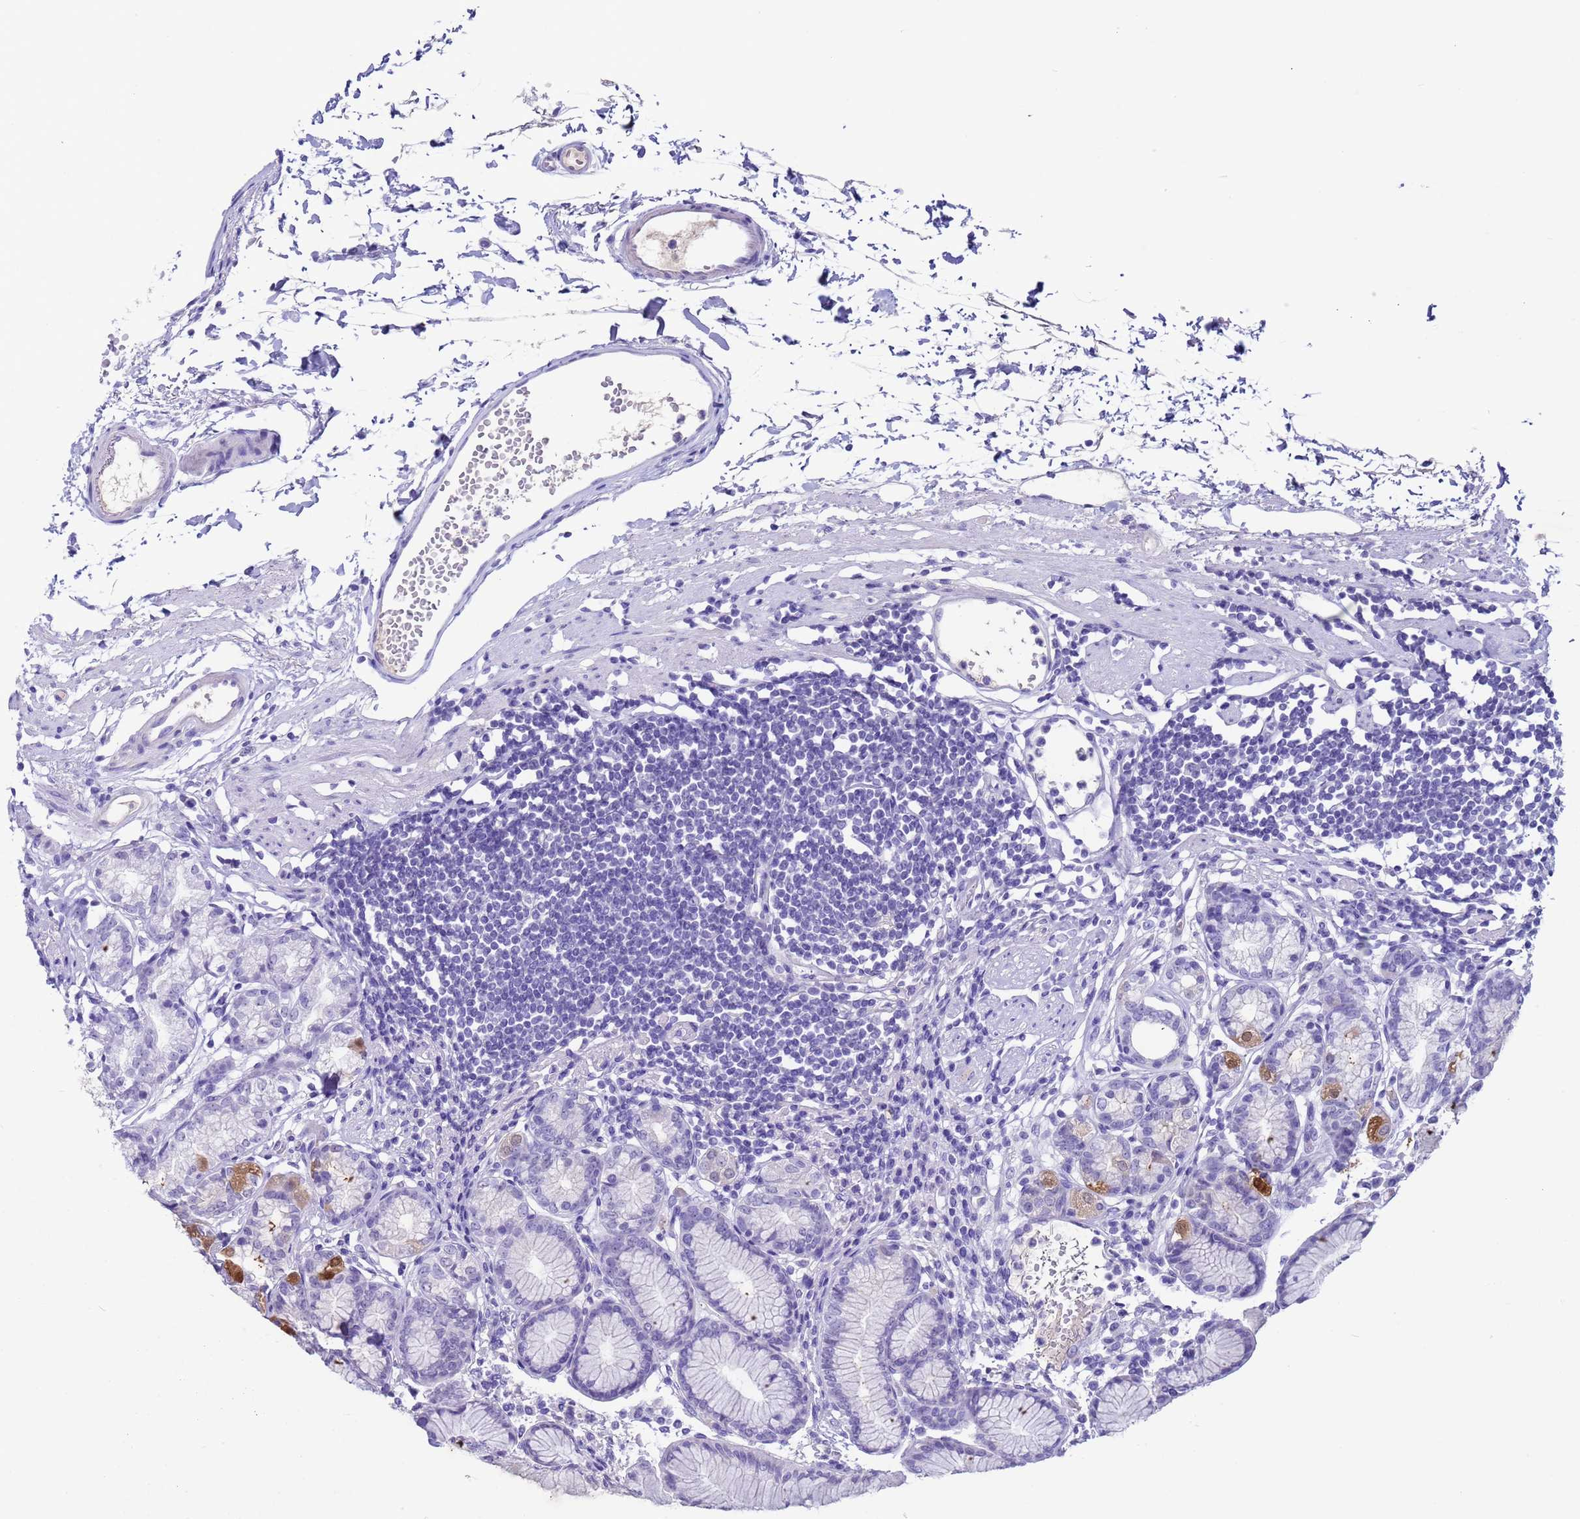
{"staining": {"intensity": "moderate", "quantity": "<25%", "location": "cytoplasmic/membranous"}, "tissue": "stomach", "cell_type": "Glandular cells", "image_type": "normal", "snomed": [{"axis": "morphology", "description": "Normal tissue, NOS"}, {"axis": "topography", "description": "Stomach"}], "caption": "Immunohistochemistry (DAB) staining of unremarkable stomach displays moderate cytoplasmic/membranous protein expression in about <25% of glandular cells. The staining is performed using DAB brown chromogen to label protein expression. The nuclei are counter-stained blue using hematoxylin.", "gene": "CKM", "patient": {"sex": "female", "age": 57}}